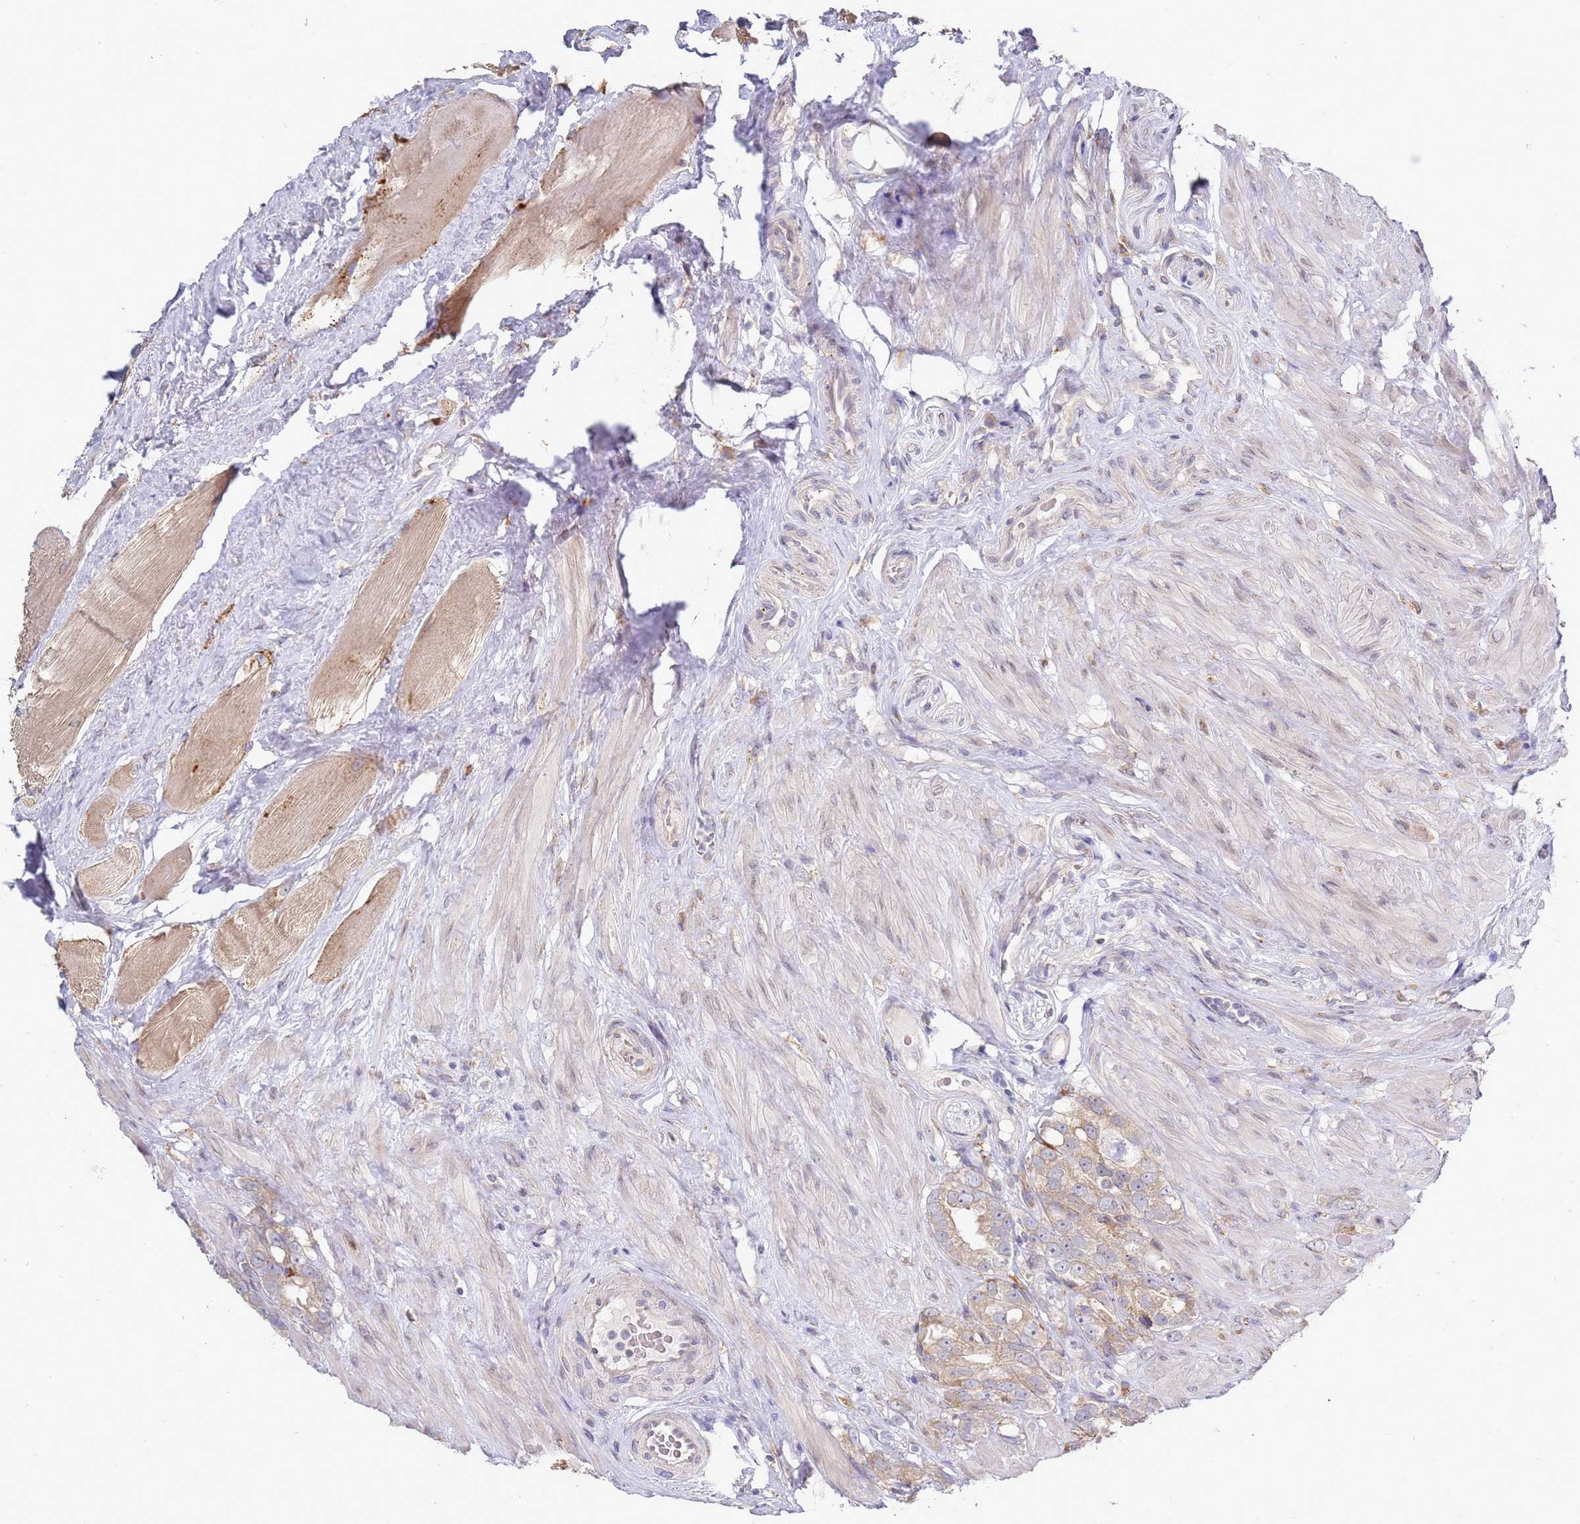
{"staining": {"intensity": "weak", "quantity": "<25%", "location": "cytoplasmic/membranous"}, "tissue": "prostate cancer", "cell_type": "Tumor cells", "image_type": "cancer", "snomed": [{"axis": "morphology", "description": "Adenocarcinoma, NOS"}, {"axis": "topography", "description": "Prostate"}], "caption": "Immunohistochemical staining of adenocarcinoma (prostate) reveals no significant expression in tumor cells.", "gene": "VRK2", "patient": {"sex": "male", "age": 79}}